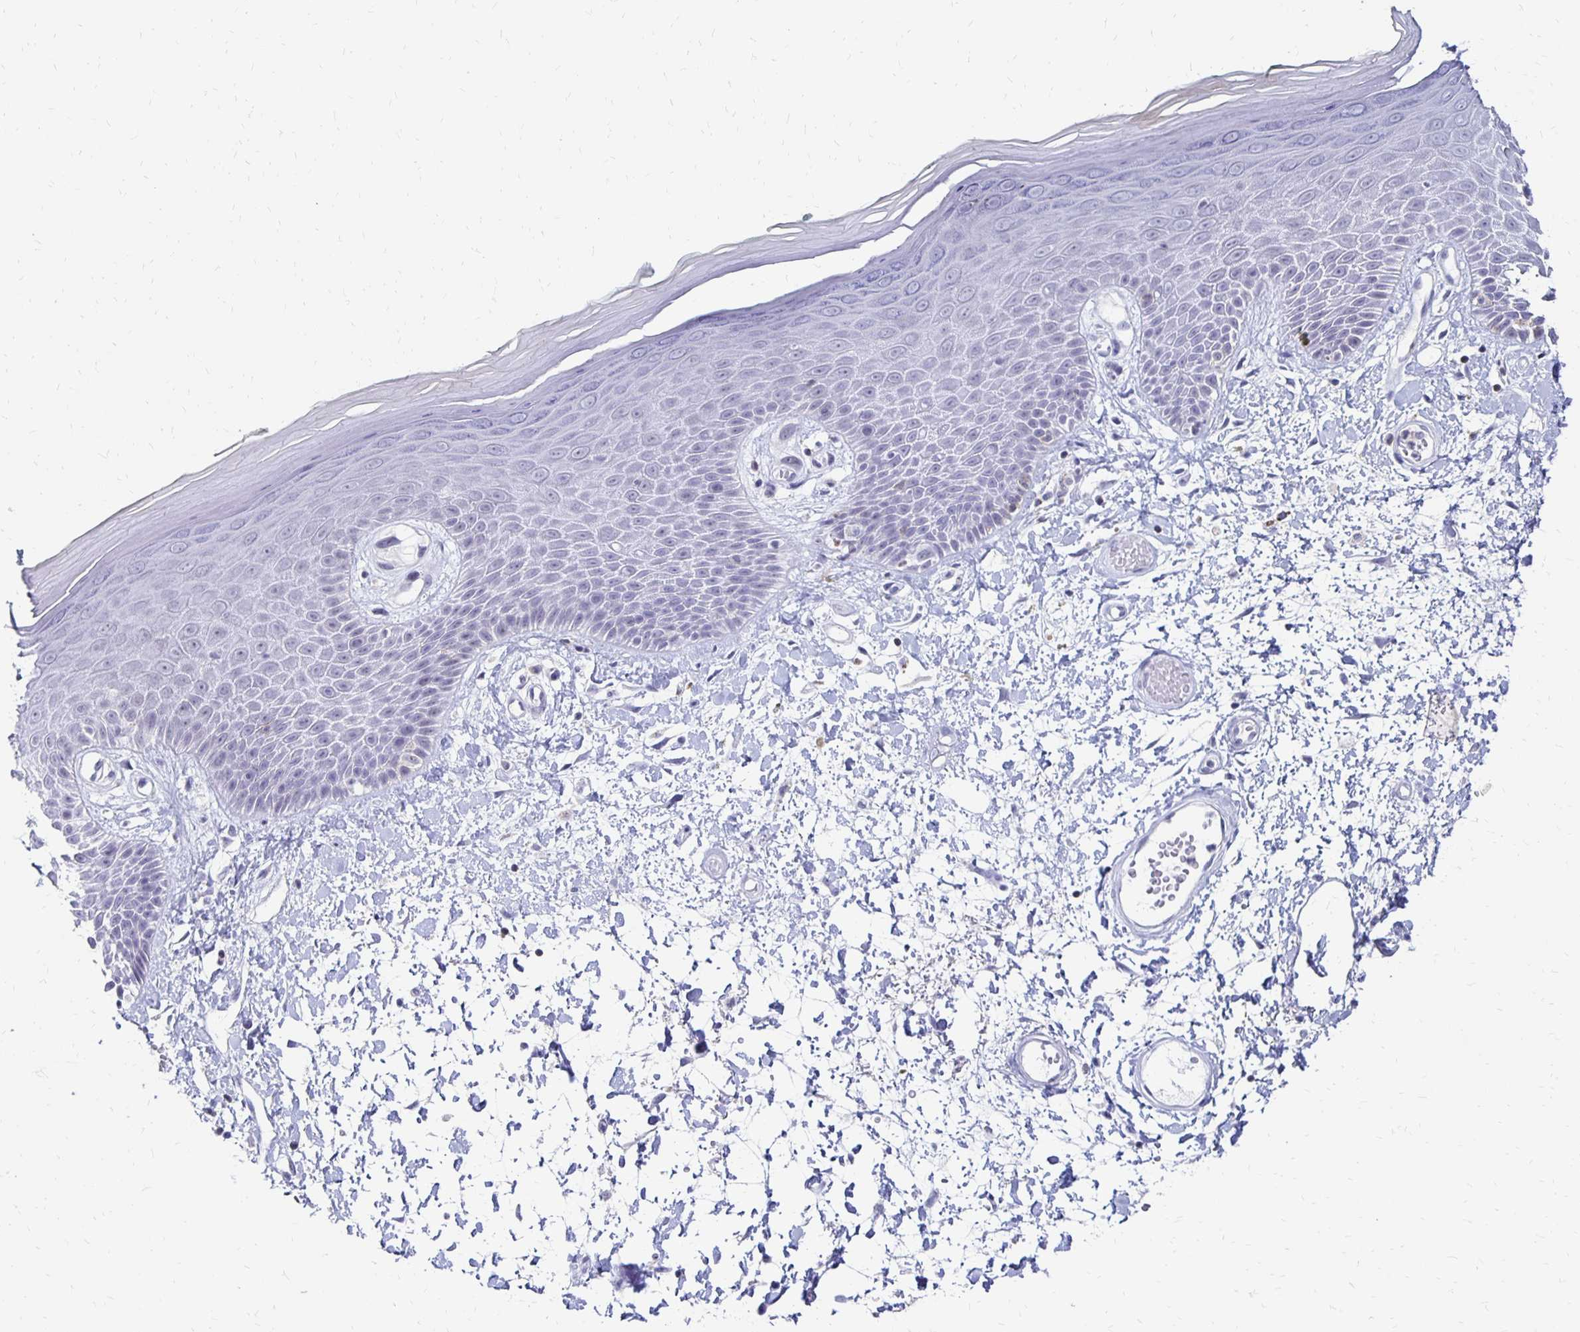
{"staining": {"intensity": "negative", "quantity": "none", "location": "none"}, "tissue": "skin", "cell_type": "Epidermal cells", "image_type": "normal", "snomed": [{"axis": "morphology", "description": "Normal tissue, NOS"}, {"axis": "topography", "description": "Anal"}, {"axis": "topography", "description": "Peripheral nerve tissue"}], "caption": "IHC of benign human skin exhibits no expression in epidermal cells.", "gene": "SYT2", "patient": {"sex": "male", "age": 78}}